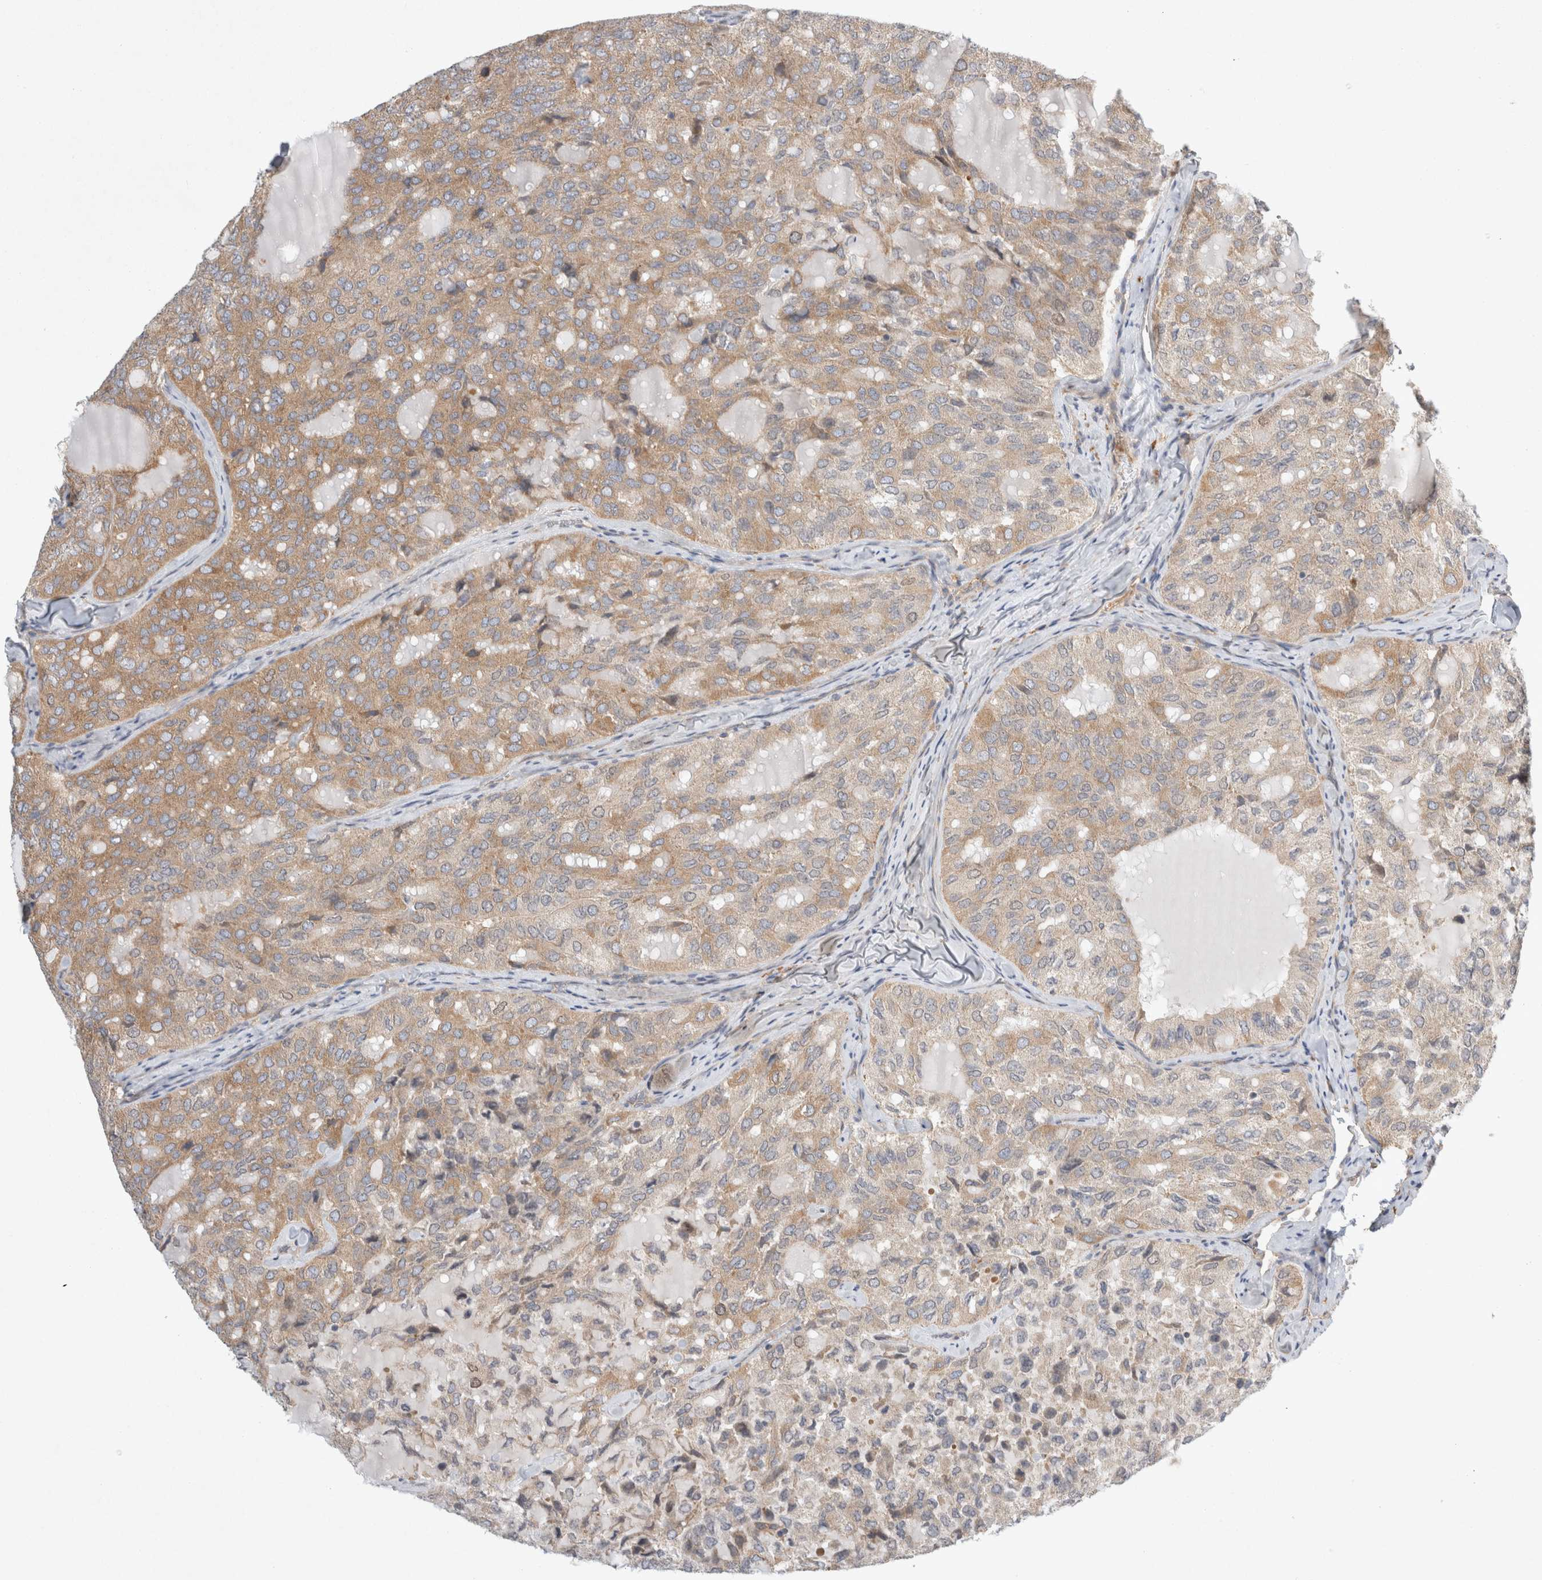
{"staining": {"intensity": "moderate", "quantity": ">75%", "location": "cytoplasmic/membranous"}, "tissue": "thyroid cancer", "cell_type": "Tumor cells", "image_type": "cancer", "snomed": [{"axis": "morphology", "description": "Follicular adenoma carcinoma, NOS"}, {"axis": "topography", "description": "Thyroid gland"}], "caption": "Thyroid cancer (follicular adenoma carcinoma) stained with immunohistochemistry (IHC) displays moderate cytoplasmic/membranous positivity in about >75% of tumor cells.", "gene": "CDCA7L", "patient": {"sex": "male", "age": 75}}